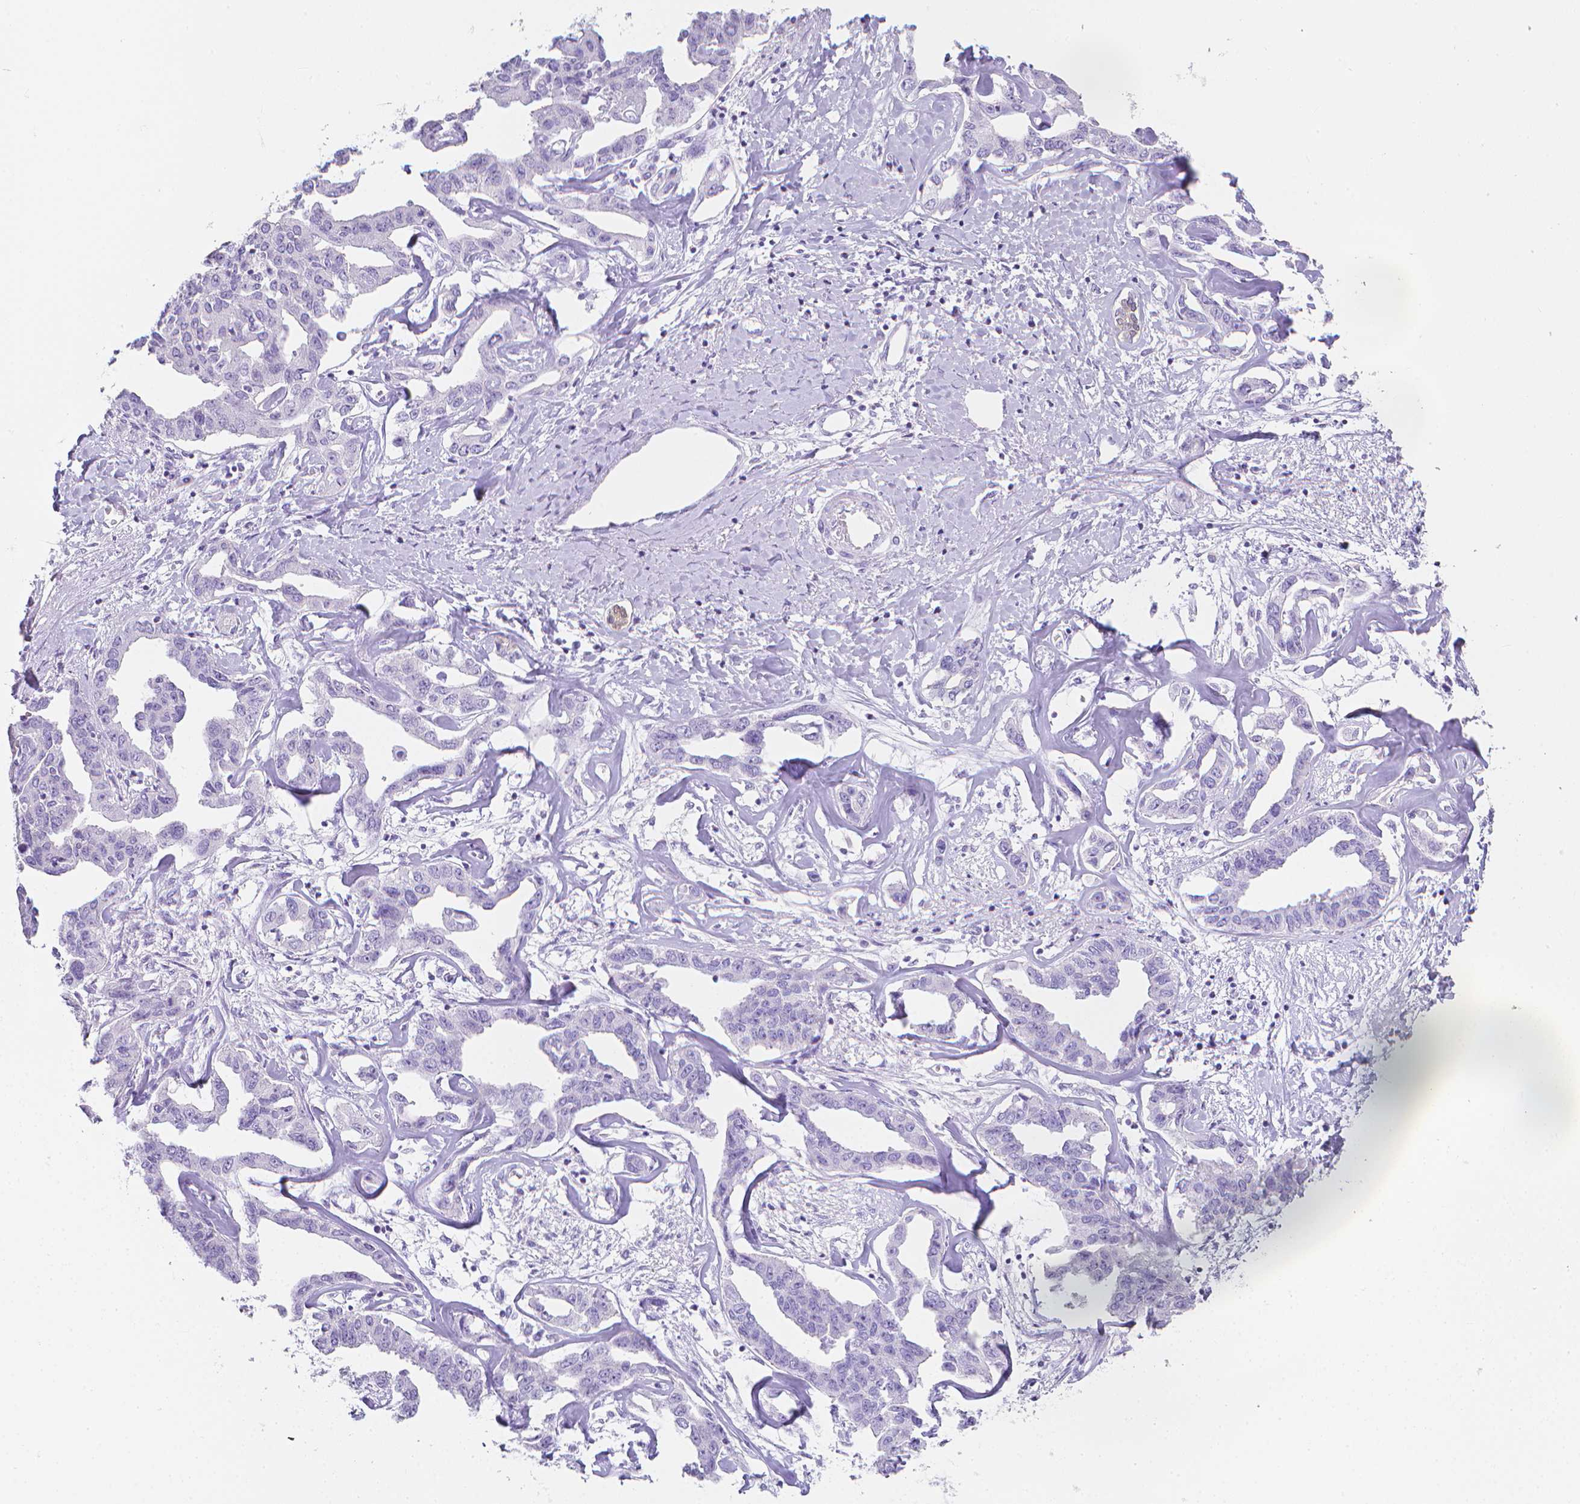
{"staining": {"intensity": "negative", "quantity": "none", "location": "none"}, "tissue": "liver cancer", "cell_type": "Tumor cells", "image_type": "cancer", "snomed": [{"axis": "morphology", "description": "Cholangiocarcinoma"}, {"axis": "topography", "description": "Liver"}], "caption": "This photomicrograph is of liver cholangiocarcinoma stained with IHC to label a protein in brown with the nuclei are counter-stained blue. There is no expression in tumor cells.", "gene": "LGALS4", "patient": {"sex": "male", "age": 59}}